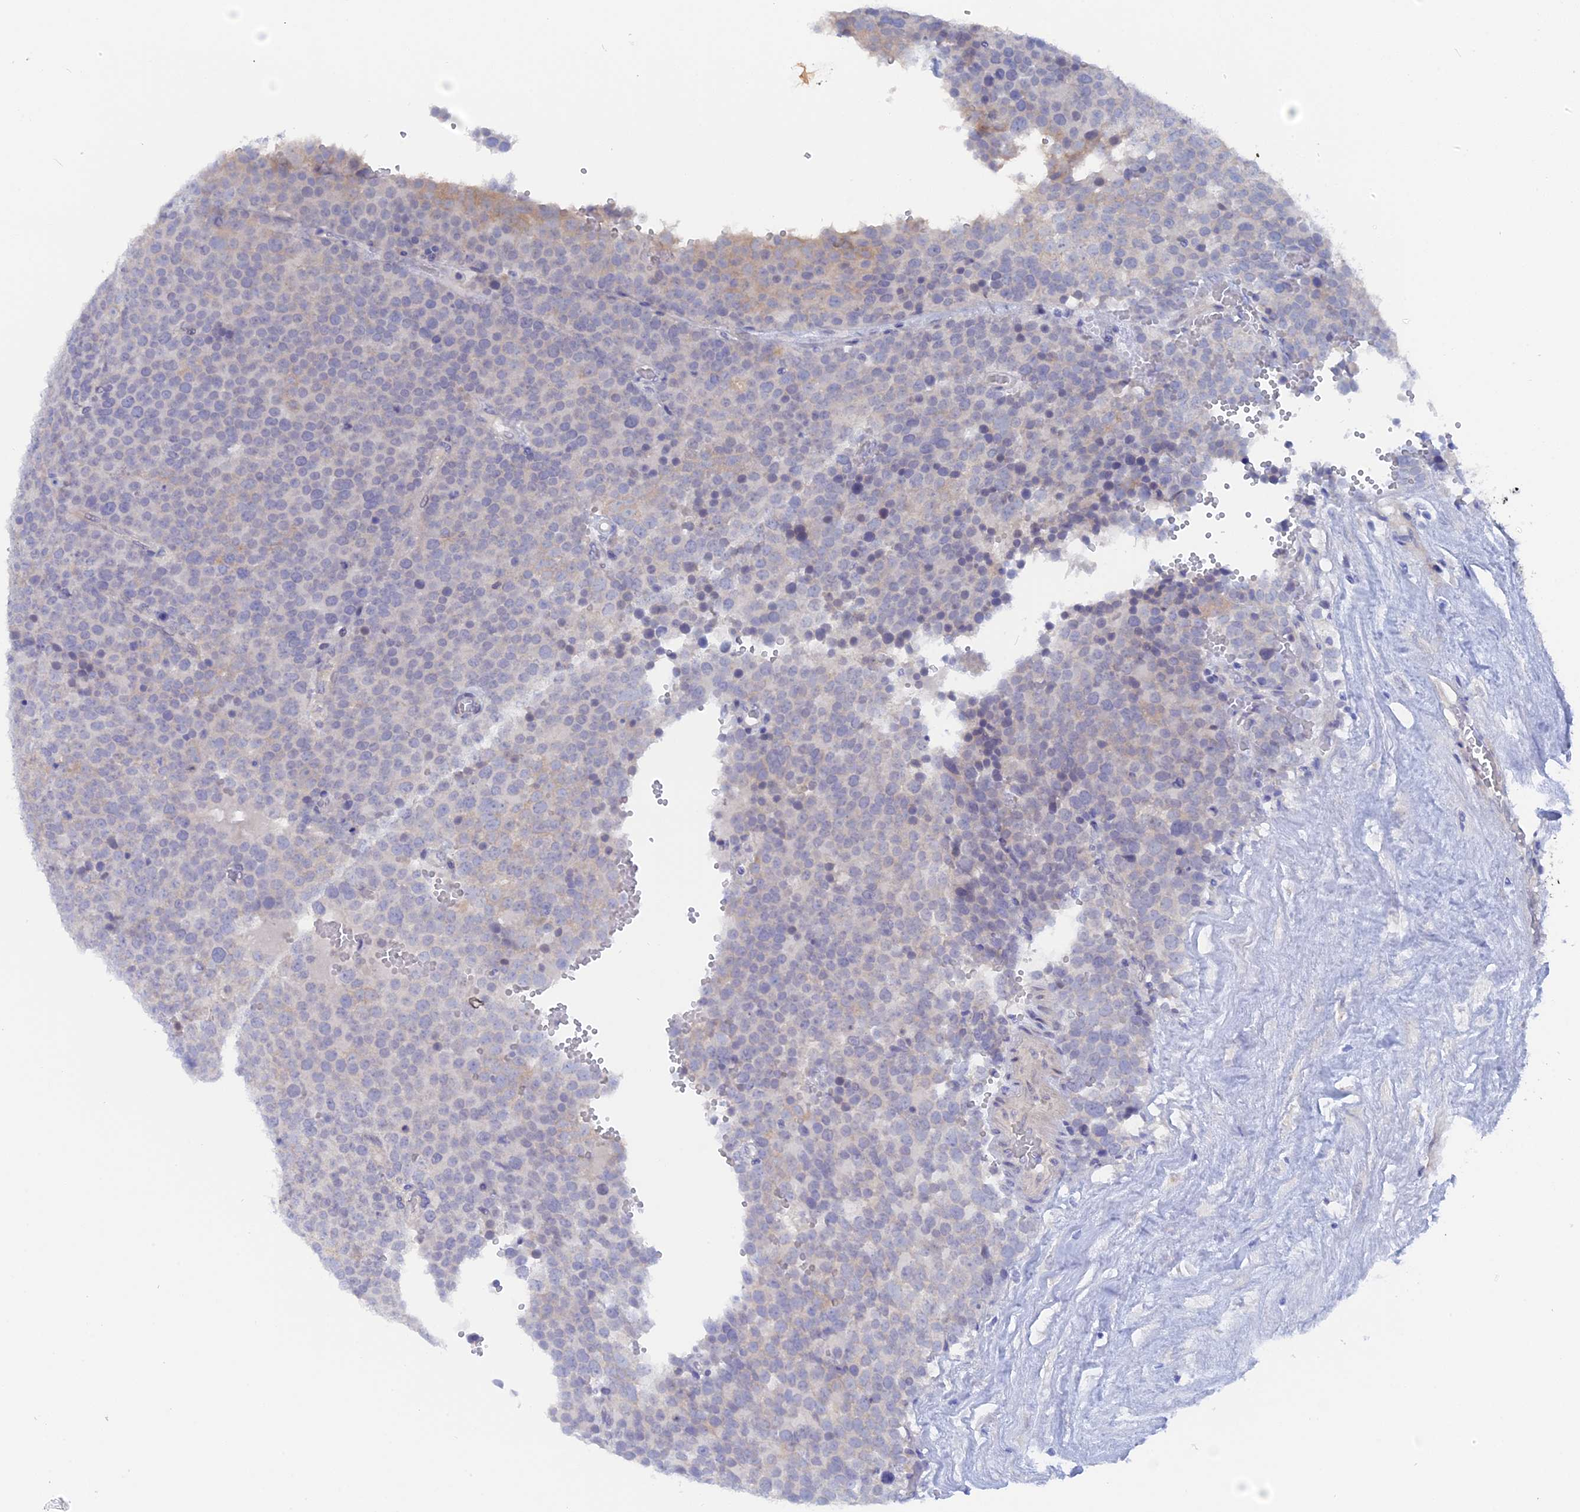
{"staining": {"intensity": "negative", "quantity": "none", "location": "none"}, "tissue": "testis cancer", "cell_type": "Tumor cells", "image_type": "cancer", "snomed": [{"axis": "morphology", "description": "Seminoma, NOS"}, {"axis": "topography", "description": "Testis"}], "caption": "Micrograph shows no protein positivity in tumor cells of seminoma (testis) tissue.", "gene": "DACT3", "patient": {"sex": "male", "age": 71}}